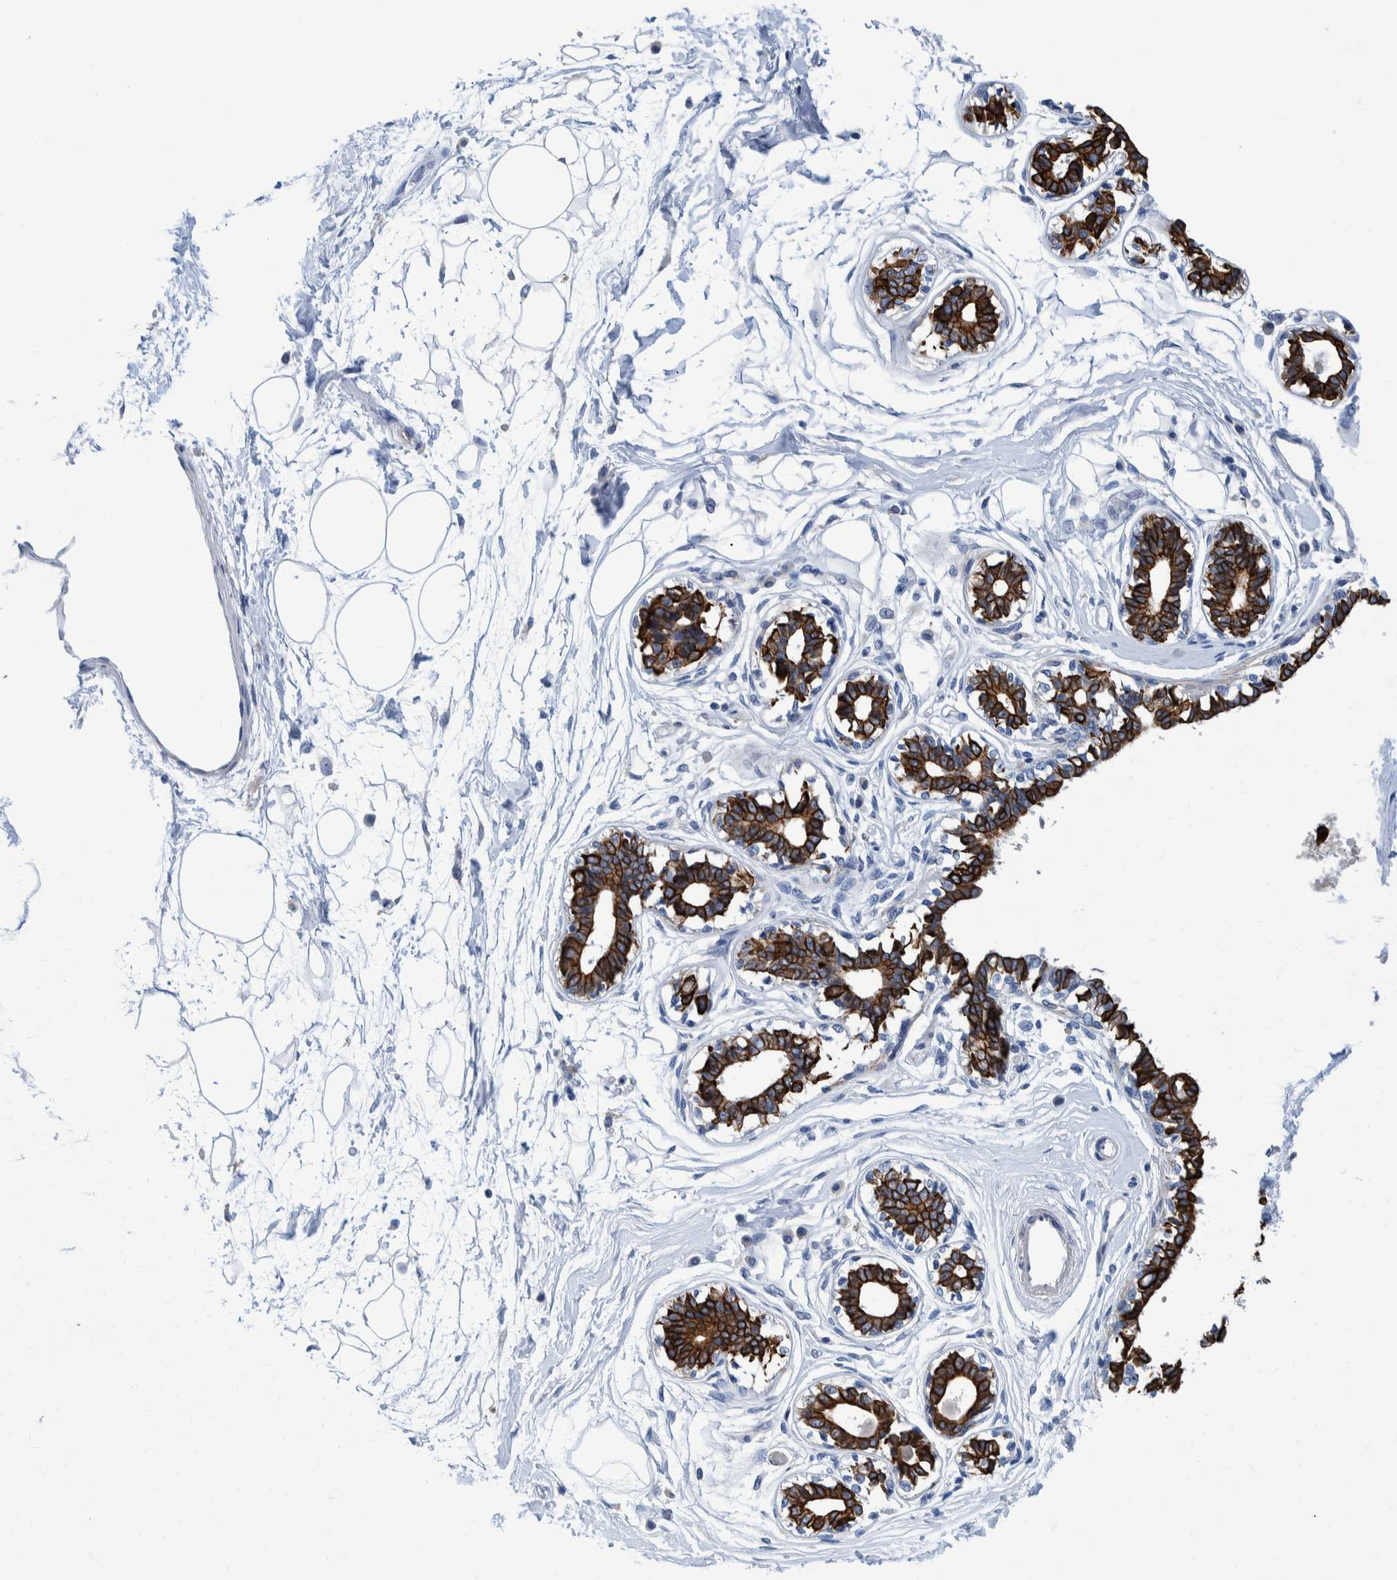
{"staining": {"intensity": "negative", "quantity": "none", "location": "none"}, "tissue": "breast", "cell_type": "Adipocytes", "image_type": "normal", "snomed": [{"axis": "morphology", "description": "Normal tissue, NOS"}, {"axis": "topography", "description": "Breast"}], "caption": "The immunohistochemistry photomicrograph has no significant positivity in adipocytes of breast.", "gene": "MKS1", "patient": {"sex": "female", "age": 45}}